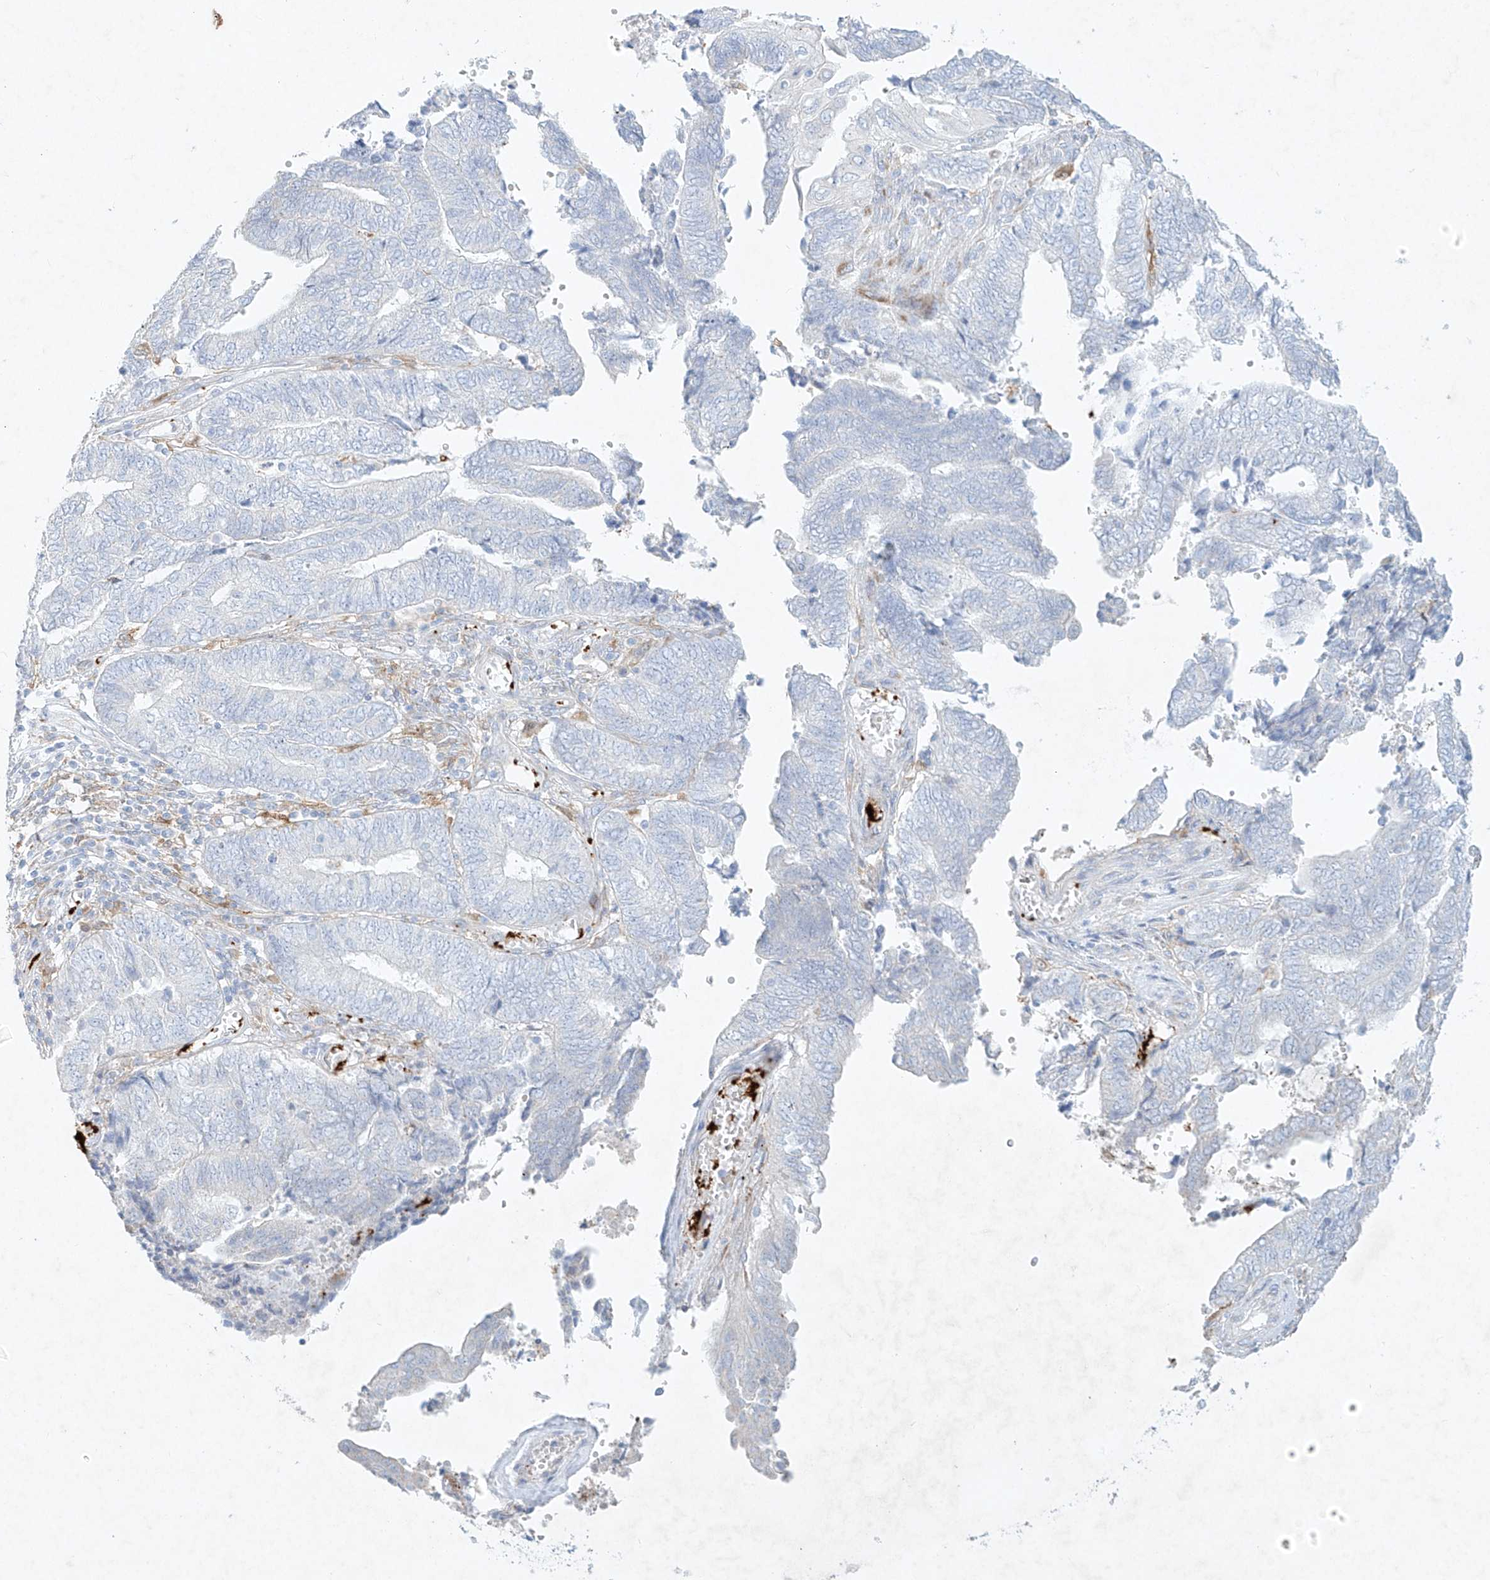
{"staining": {"intensity": "negative", "quantity": "none", "location": "none"}, "tissue": "endometrial cancer", "cell_type": "Tumor cells", "image_type": "cancer", "snomed": [{"axis": "morphology", "description": "Adenocarcinoma, NOS"}, {"axis": "topography", "description": "Uterus"}, {"axis": "topography", "description": "Endometrium"}], "caption": "DAB immunohistochemical staining of endometrial adenocarcinoma shows no significant staining in tumor cells.", "gene": "PLEK", "patient": {"sex": "female", "age": 70}}